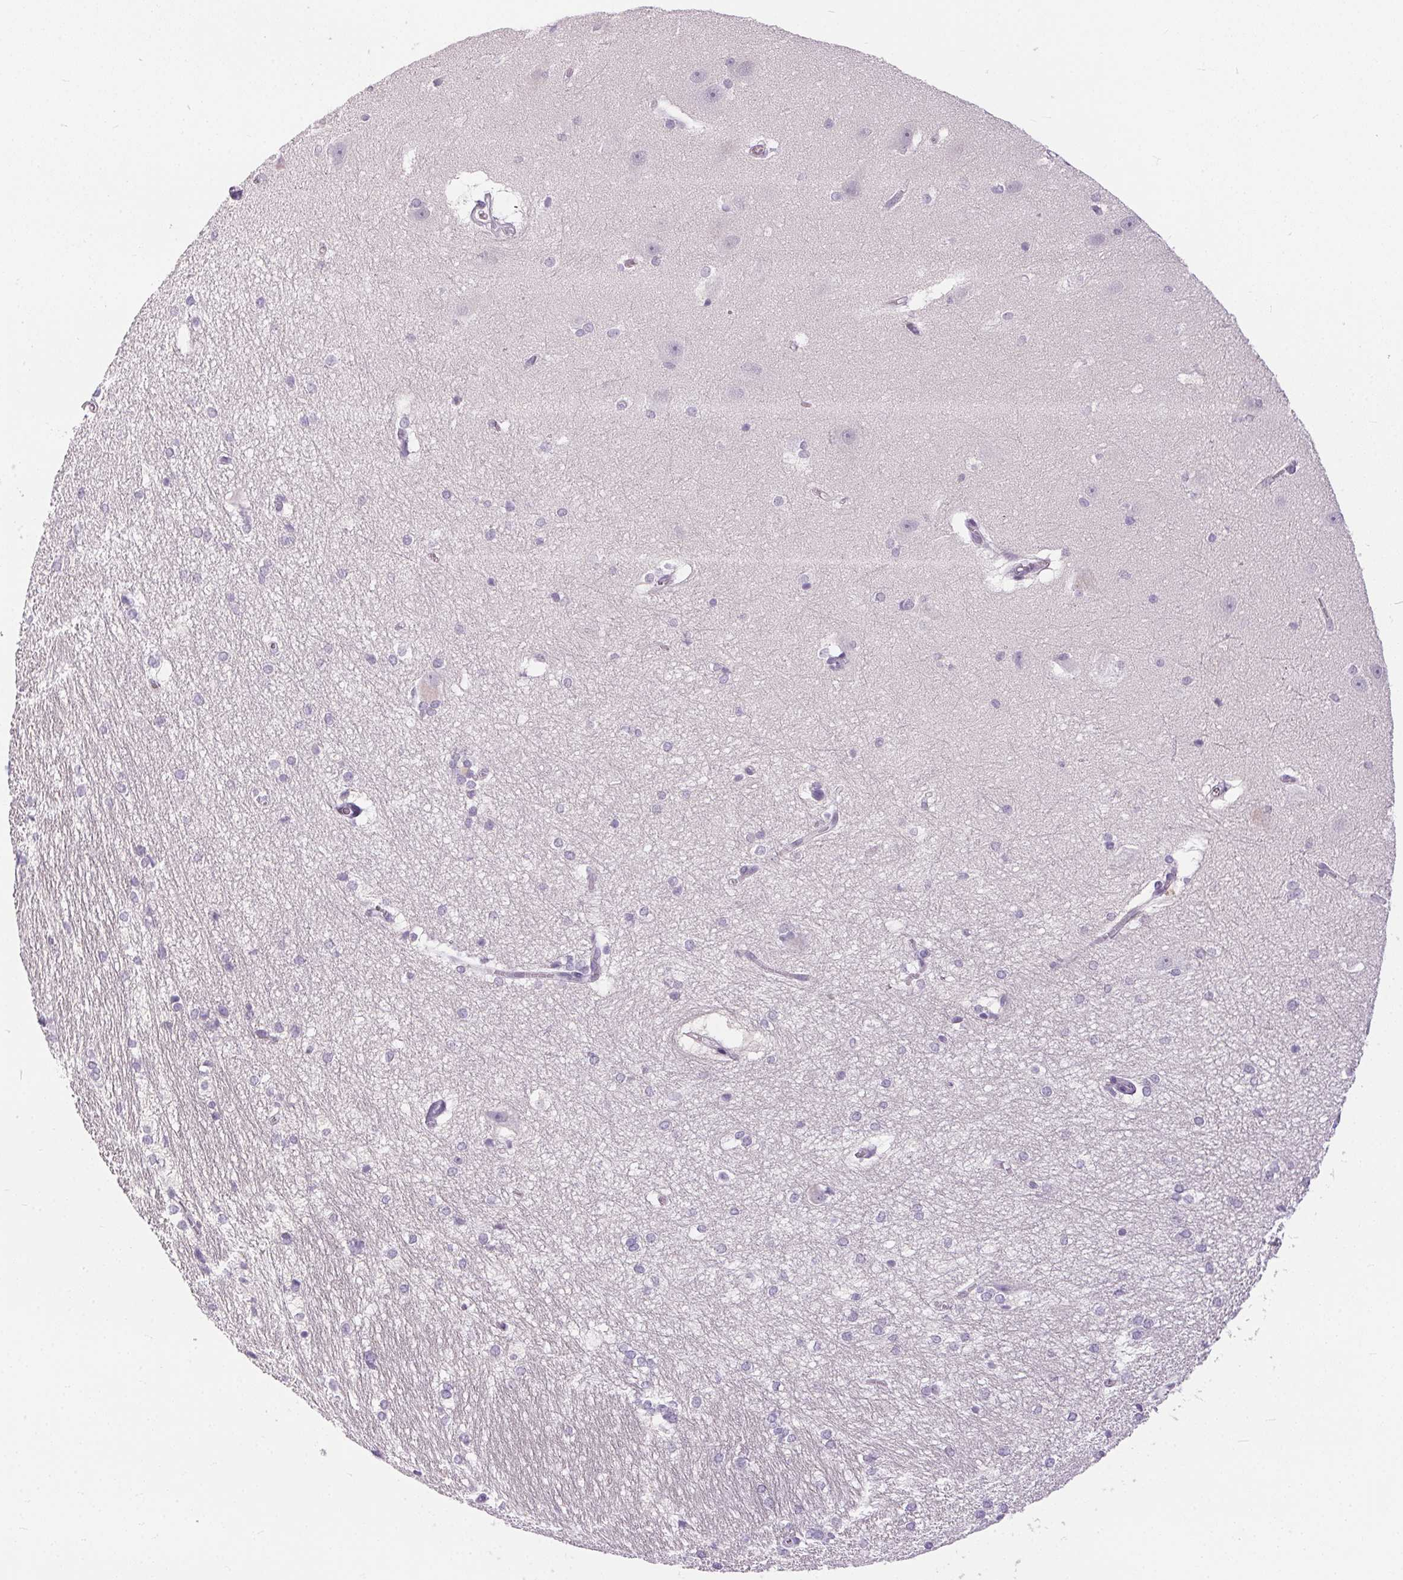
{"staining": {"intensity": "negative", "quantity": "none", "location": "none"}, "tissue": "hippocampus", "cell_type": "Glial cells", "image_type": "normal", "snomed": [{"axis": "morphology", "description": "Normal tissue, NOS"}, {"axis": "topography", "description": "Cerebral cortex"}, {"axis": "topography", "description": "Hippocampus"}], "caption": "Immunohistochemistry micrograph of unremarkable hippocampus: human hippocampus stained with DAB (3,3'-diaminobenzidine) shows no significant protein expression in glial cells. (Stains: DAB (3,3'-diaminobenzidine) immunohistochemistry (IHC) with hematoxylin counter stain, Microscopy: brightfield microscopy at high magnification).", "gene": "GBP6", "patient": {"sex": "female", "age": 19}}